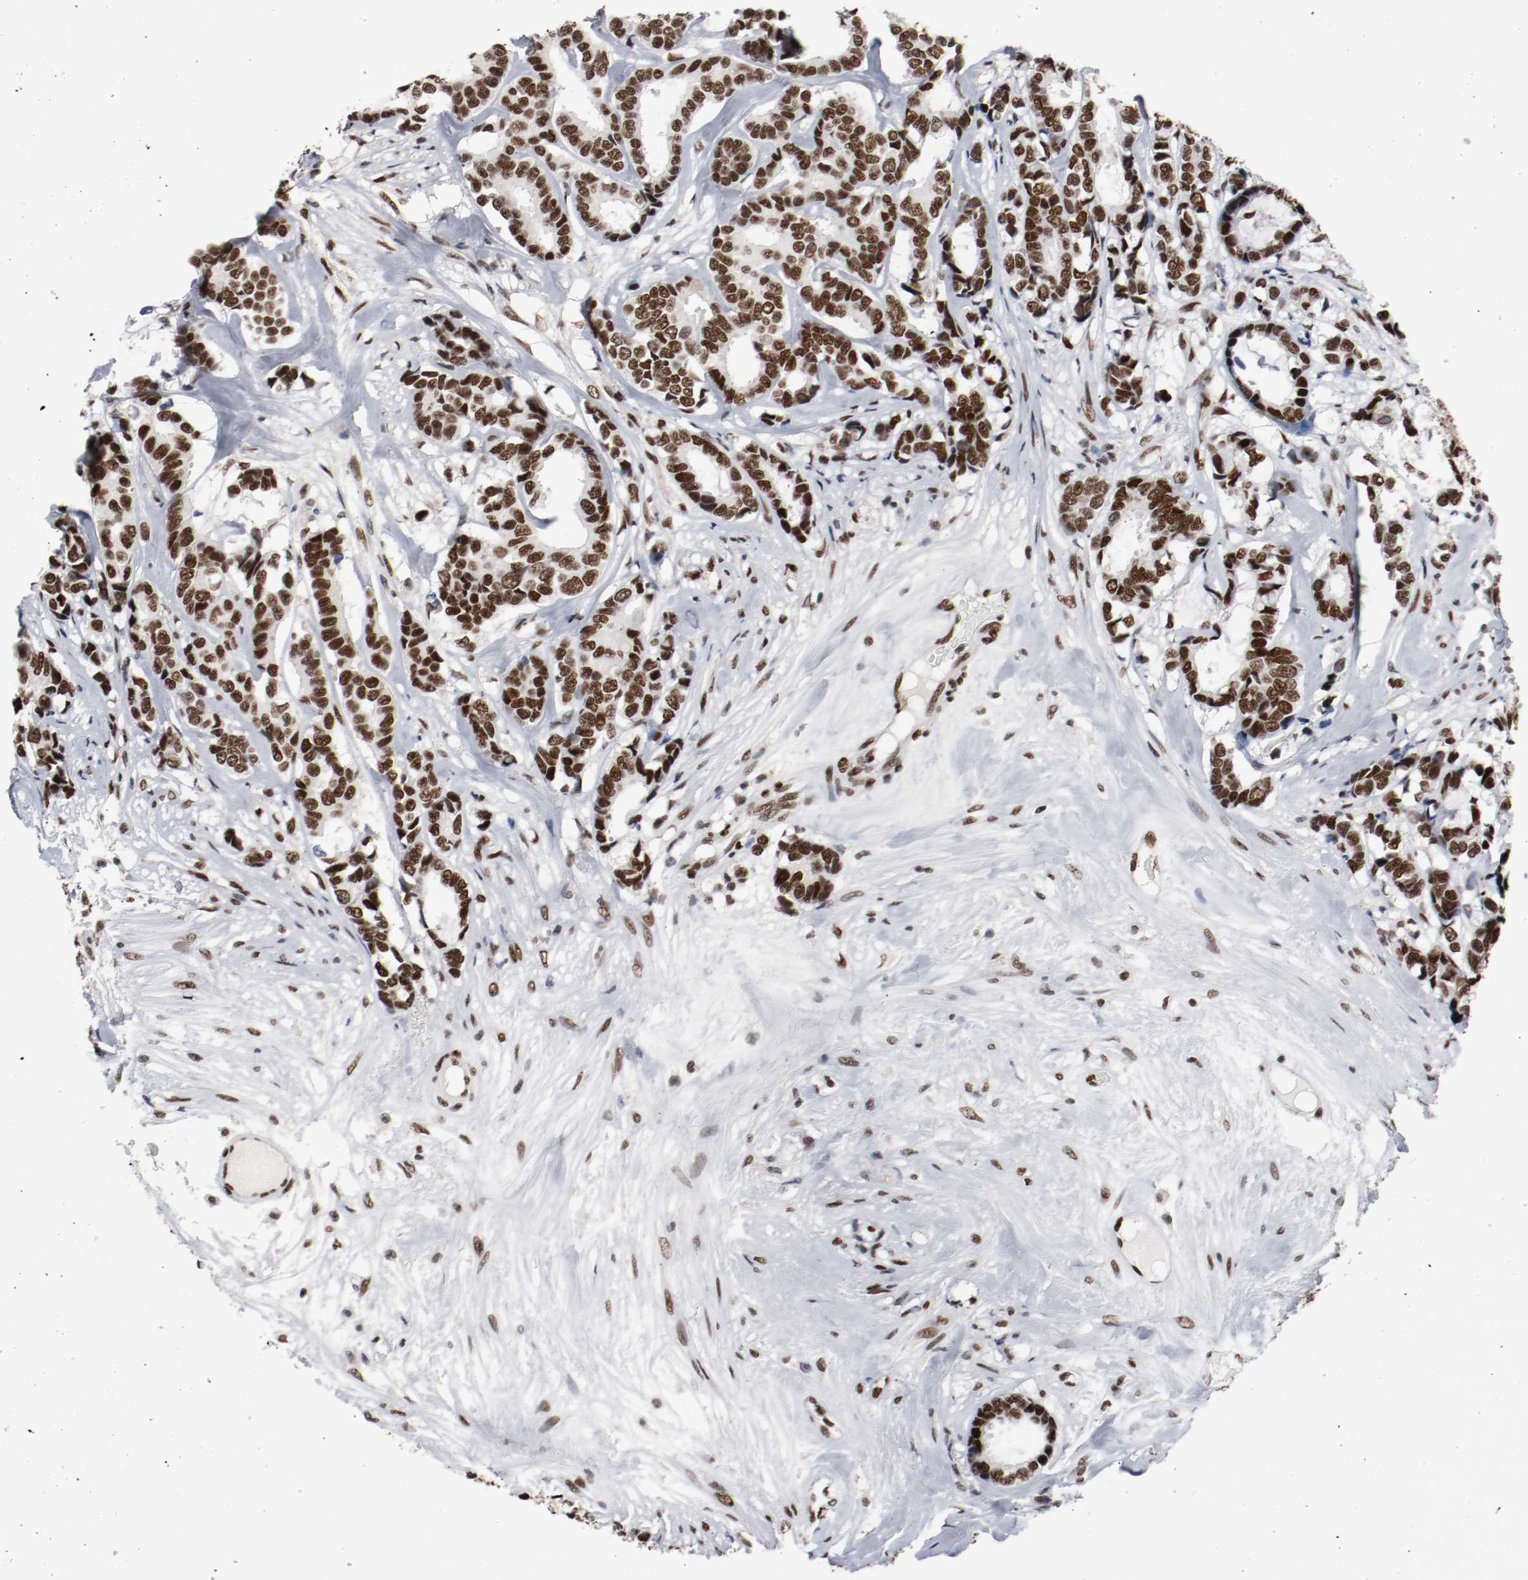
{"staining": {"intensity": "strong", "quantity": ">75%", "location": "nuclear"}, "tissue": "breast cancer", "cell_type": "Tumor cells", "image_type": "cancer", "snomed": [{"axis": "morphology", "description": "Duct carcinoma"}, {"axis": "topography", "description": "Breast"}], "caption": "A brown stain labels strong nuclear positivity of a protein in human breast cancer (intraductal carcinoma) tumor cells.", "gene": "MEF2D", "patient": {"sex": "female", "age": 87}}